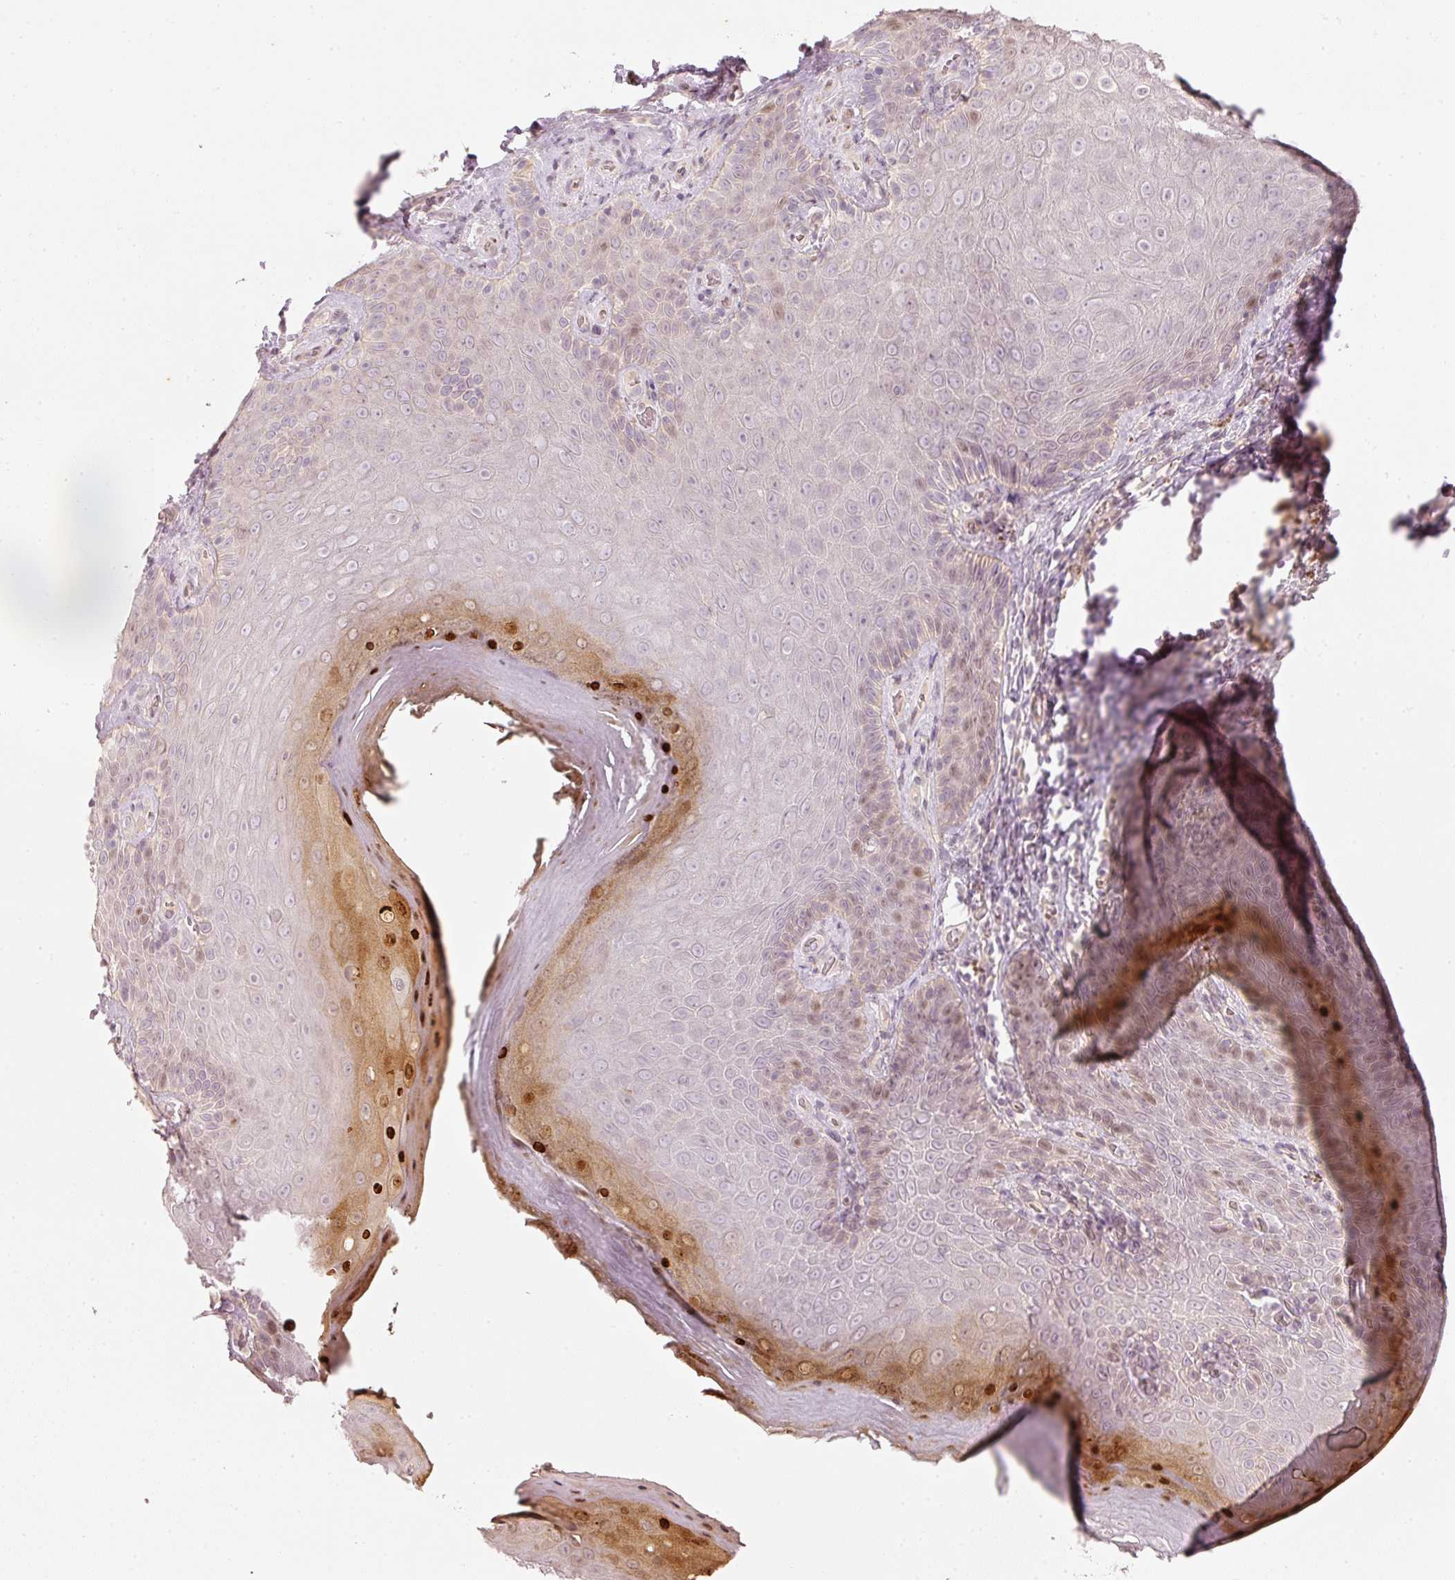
{"staining": {"intensity": "strong", "quantity": "<25%", "location": "cytoplasmic/membranous,nuclear"}, "tissue": "skin", "cell_type": "Epidermal cells", "image_type": "normal", "snomed": [{"axis": "morphology", "description": "Normal tissue, NOS"}, {"axis": "topography", "description": "Anal"}, {"axis": "topography", "description": "Peripheral nerve tissue"}], "caption": "Epidermal cells reveal medium levels of strong cytoplasmic/membranous,nuclear positivity in about <25% of cells in benign human skin. Immunohistochemistry stains the protein in brown and the nuclei are stained blue.", "gene": "TREX2", "patient": {"sex": "male", "age": 53}}